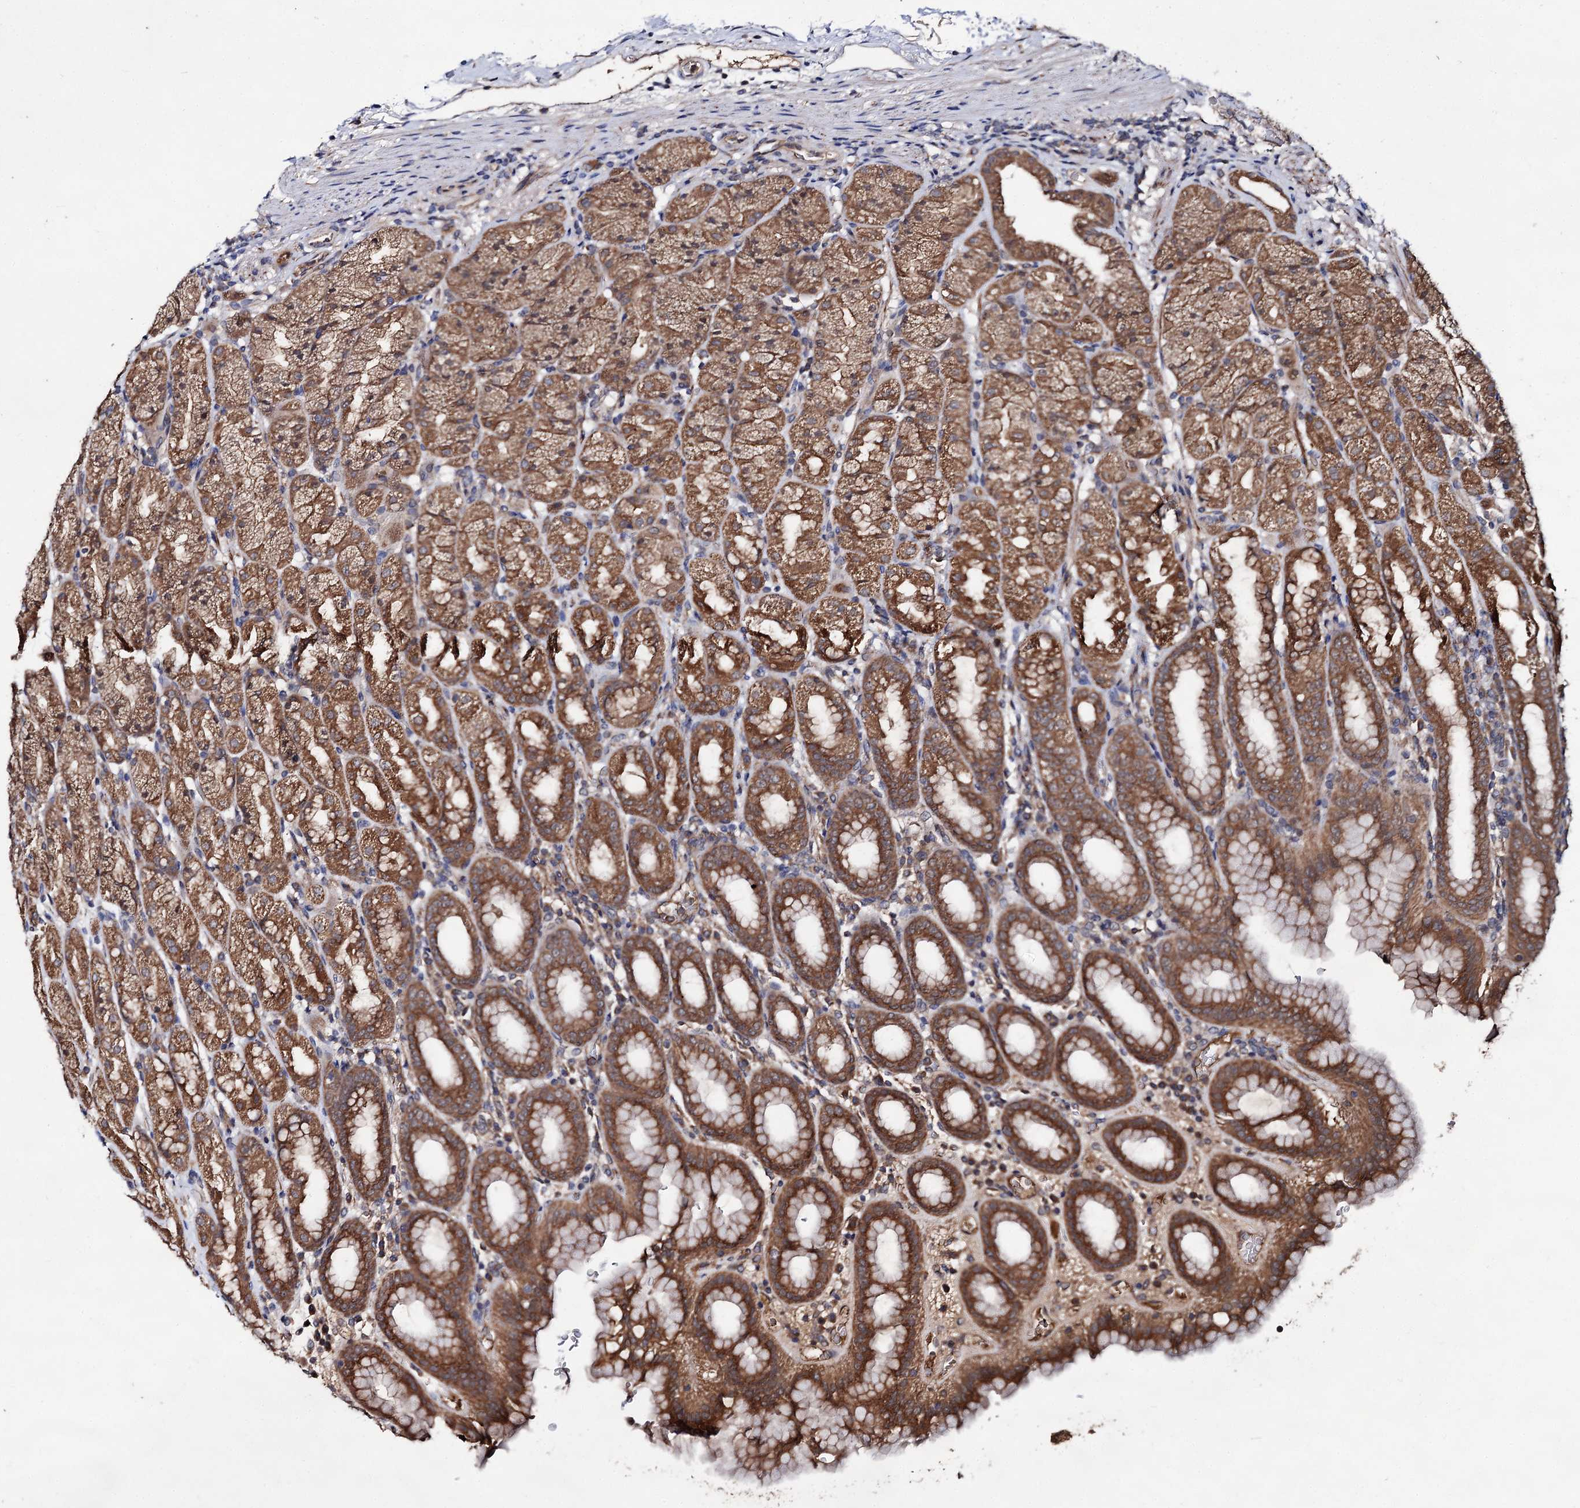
{"staining": {"intensity": "moderate", "quantity": ">75%", "location": "cytoplasmic/membranous"}, "tissue": "stomach", "cell_type": "Glandular cells", "image_type": "normal", "snomed": [{"axis": "morphology", "description": "Normal tissue, NOS"}, {"axis": "topography", "description": "Stomach, upper"}], "caption": "Immunohistochemical staining of unremarkable stomach reveals >75% levels of moderate cytoplasmic/membranous protein staining in approximately >75% of glandular cells.", "gene": "TEX9", "patient": {"sex": "male", "age": 68}}